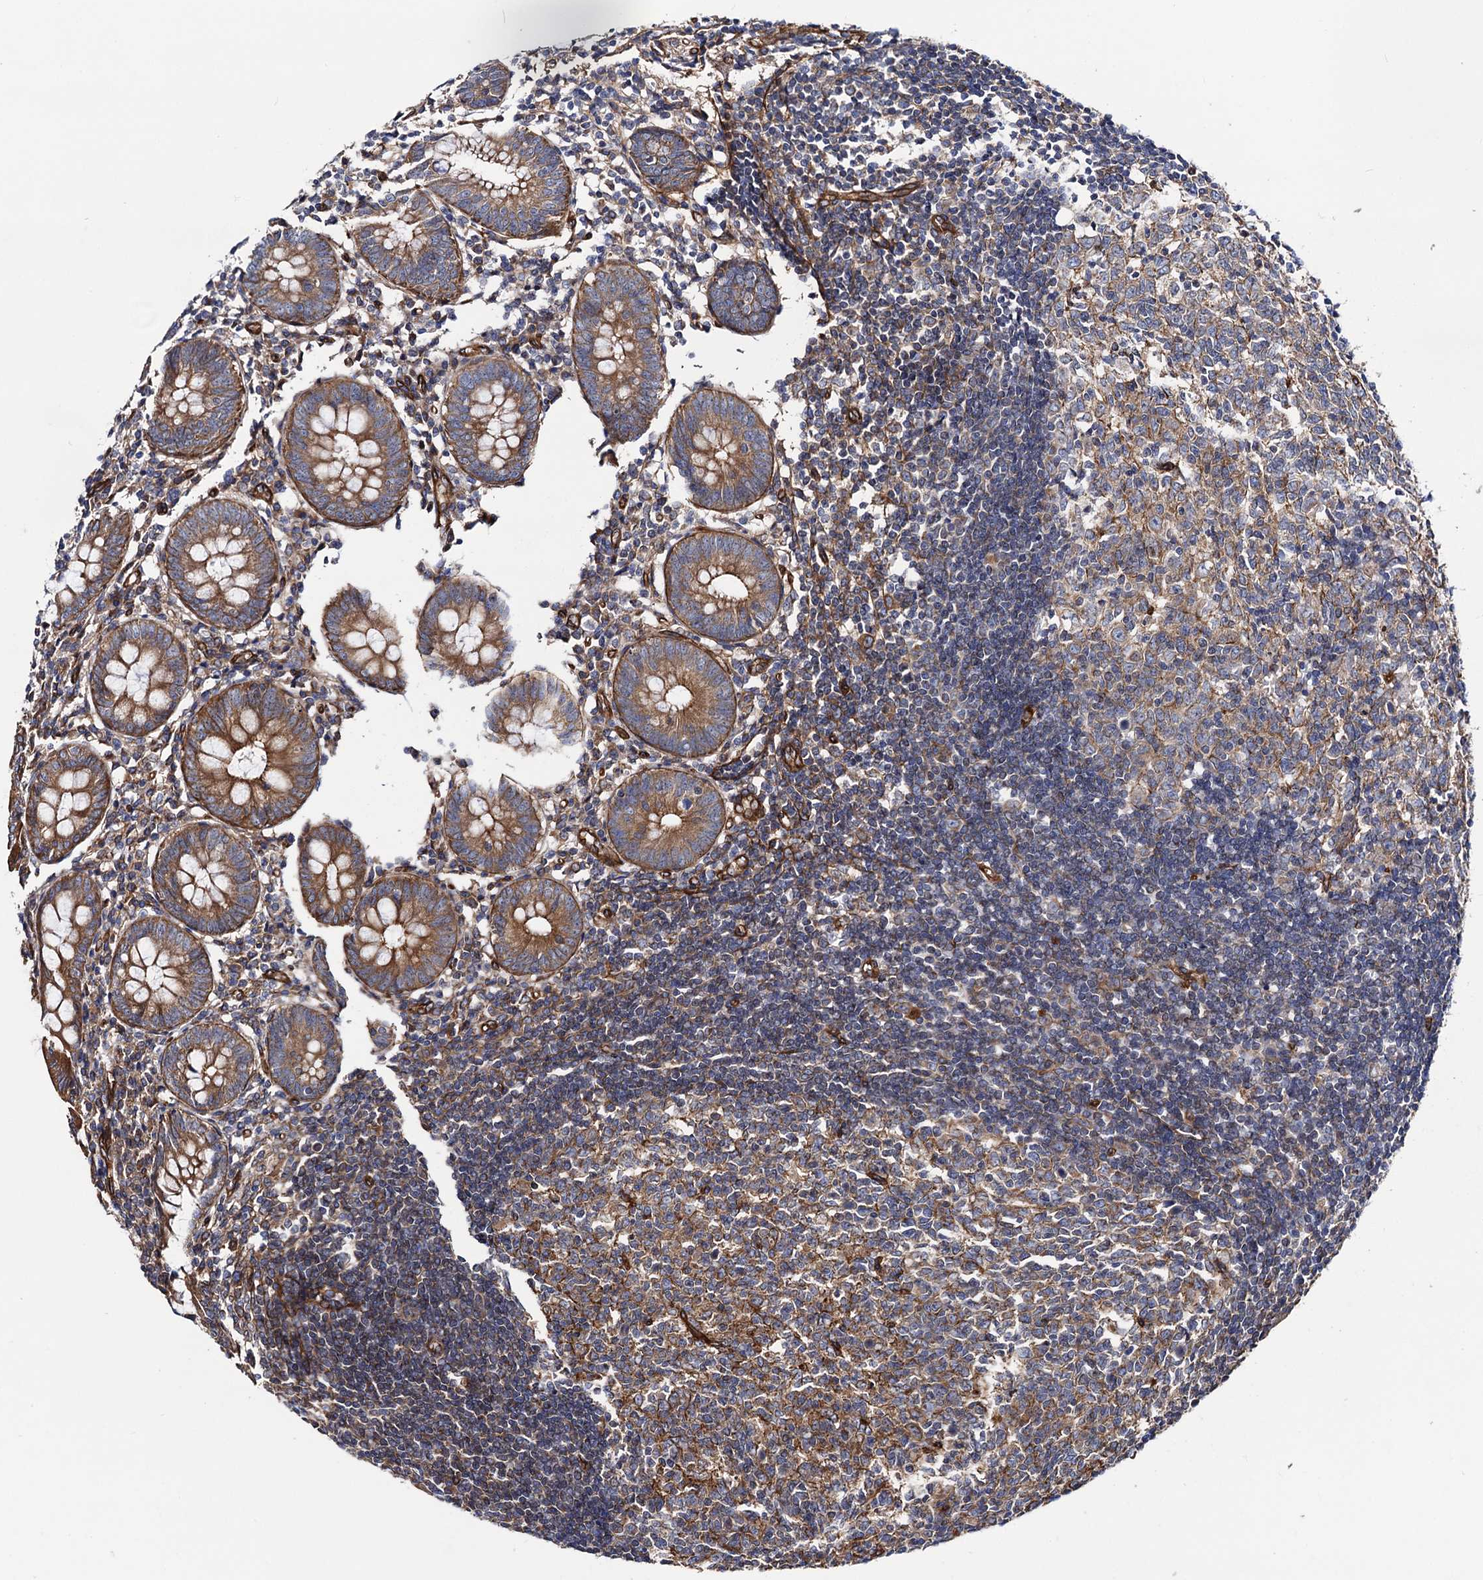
{"staining": {"intensity": "moderate", "quantity": ">75%", "location": "cytoplasmic/membranous"}, "tissue": "appendix", "cell_type": "Glandular cells", "image_type": "normal", "snomed": [{"axis": "morphology", "description": "Normal tissue, NOS"}, {"axis": "topography", "description": "Appendix"}], "caption": "IHC of benign human appendix shows medium levels of moderate cytoplasmic/membranous staining in approximately >75% of glandular cells.", "gene": "CIP2A", "patient": {"sex": "female", "age": 54}}